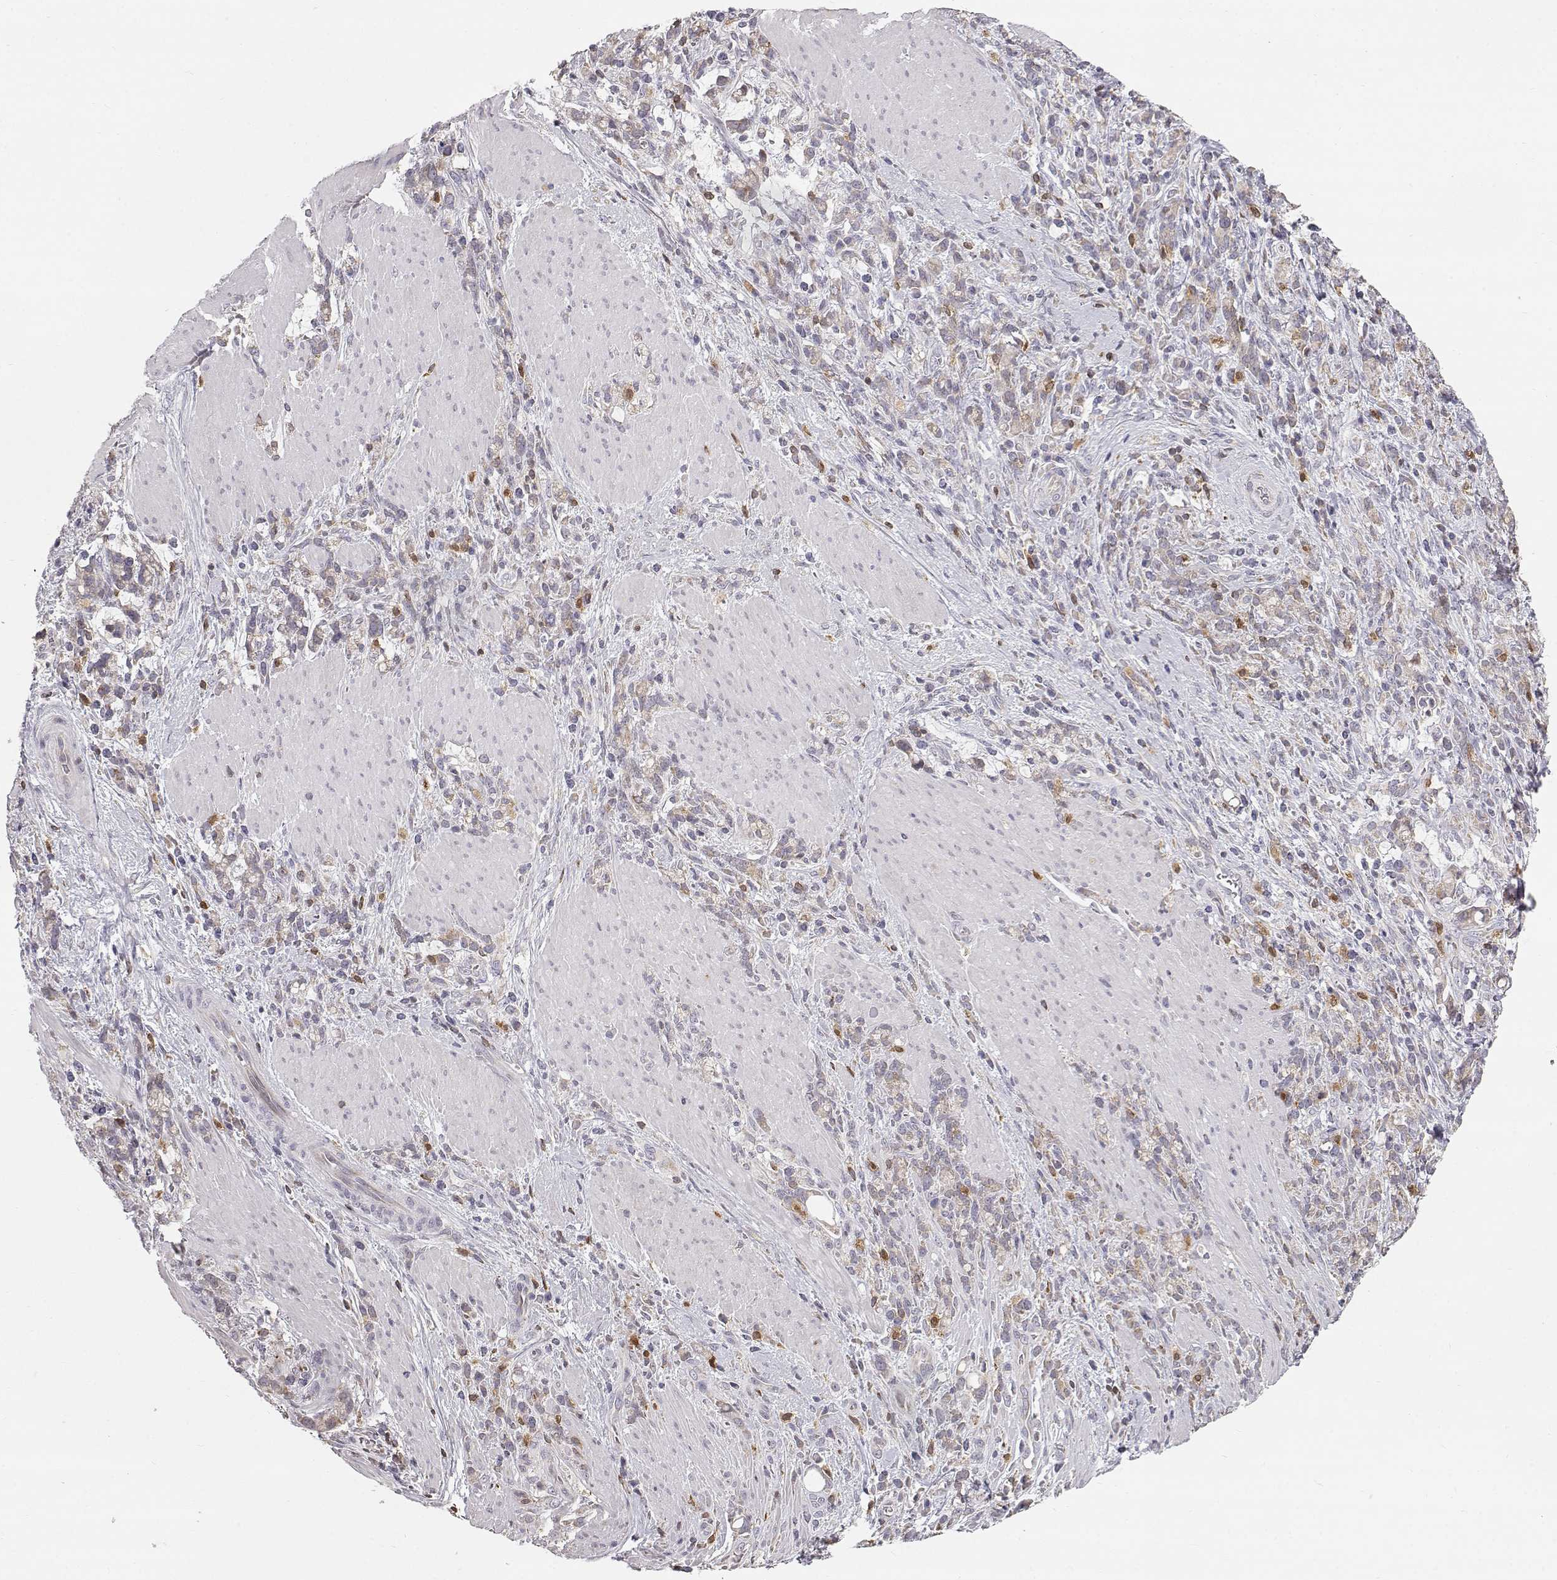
{"staining": {"intensity": "moderate", "quantity": ">75%", "location": "cytoplasmic/membranous"}, "tissue": "stomach cancer", "cell_type": "Tumor cells", "image_type": "cancer", "snomed": [{"axis": "morphology", "description": "Adenocarcinoma, NOS"}, {"axis": "topography", "description": "Stomach"}], "caption": "Tumor cells exhibit medium levels of moderate cytoplasmic/membranous expression in about >75% of cells in human adenocarcinoma (stomach).", "gene": "GRAP2", "patient": {"sex": "female", "age": 57}}